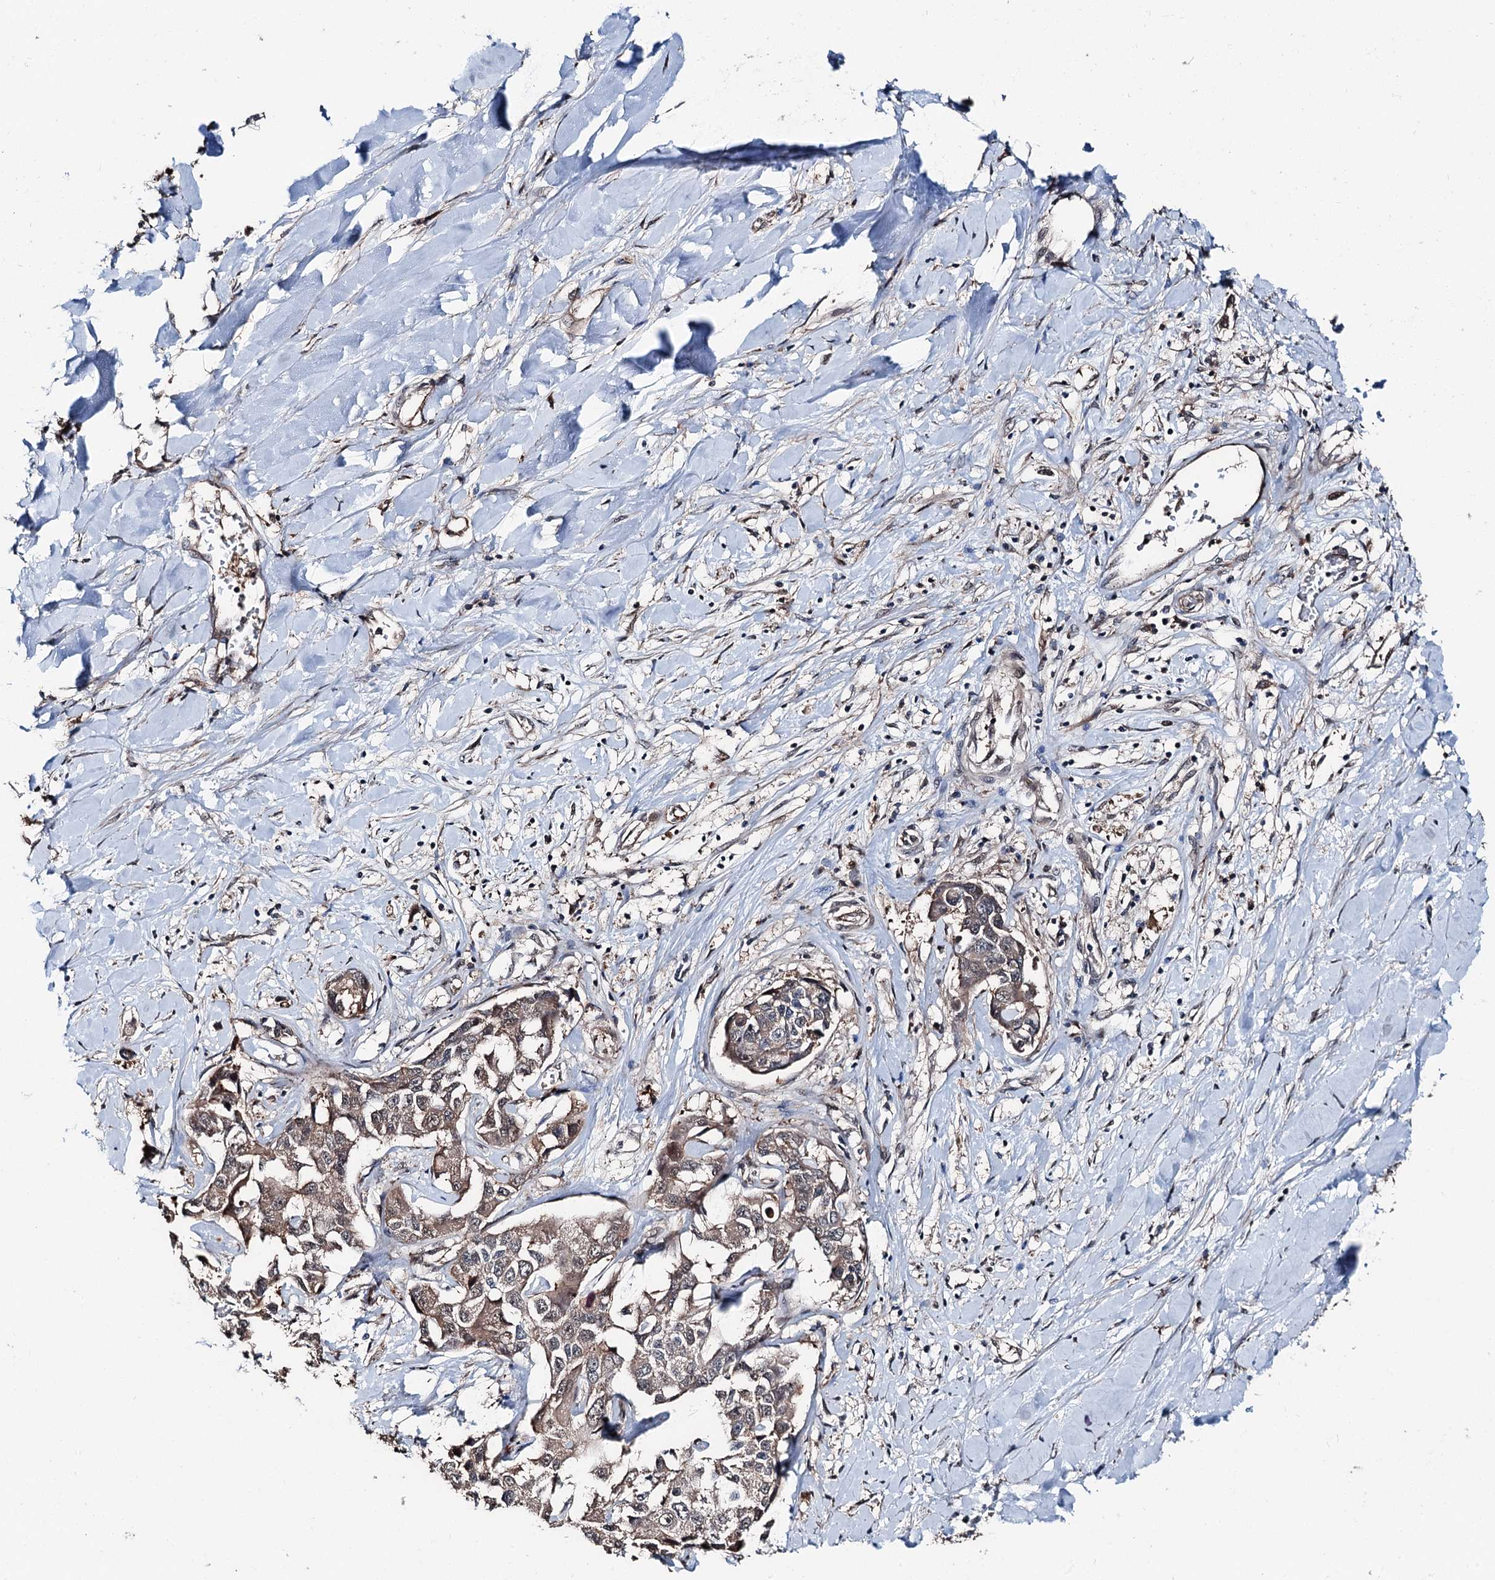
{"staining": {"intensity": "weak", "quantity": ">75%", "location": "cytoplasmic/membranous"}, "tissue": "liver cancer", "cell_type": "Tumor cells", "image_type": "cancer", "snomed": [{"axis": "morphology", "description": "Cholangiocarcinoma"}, {"axis": "topography", "description": "Liver"}], "caption": "The immunohistochemical stain labels weak cytoplasmic/membranous positivity in tumor cells of liver cancer tissue.", "gene": "PSMD13", "patient": {"sex": "male", "age": 59}}